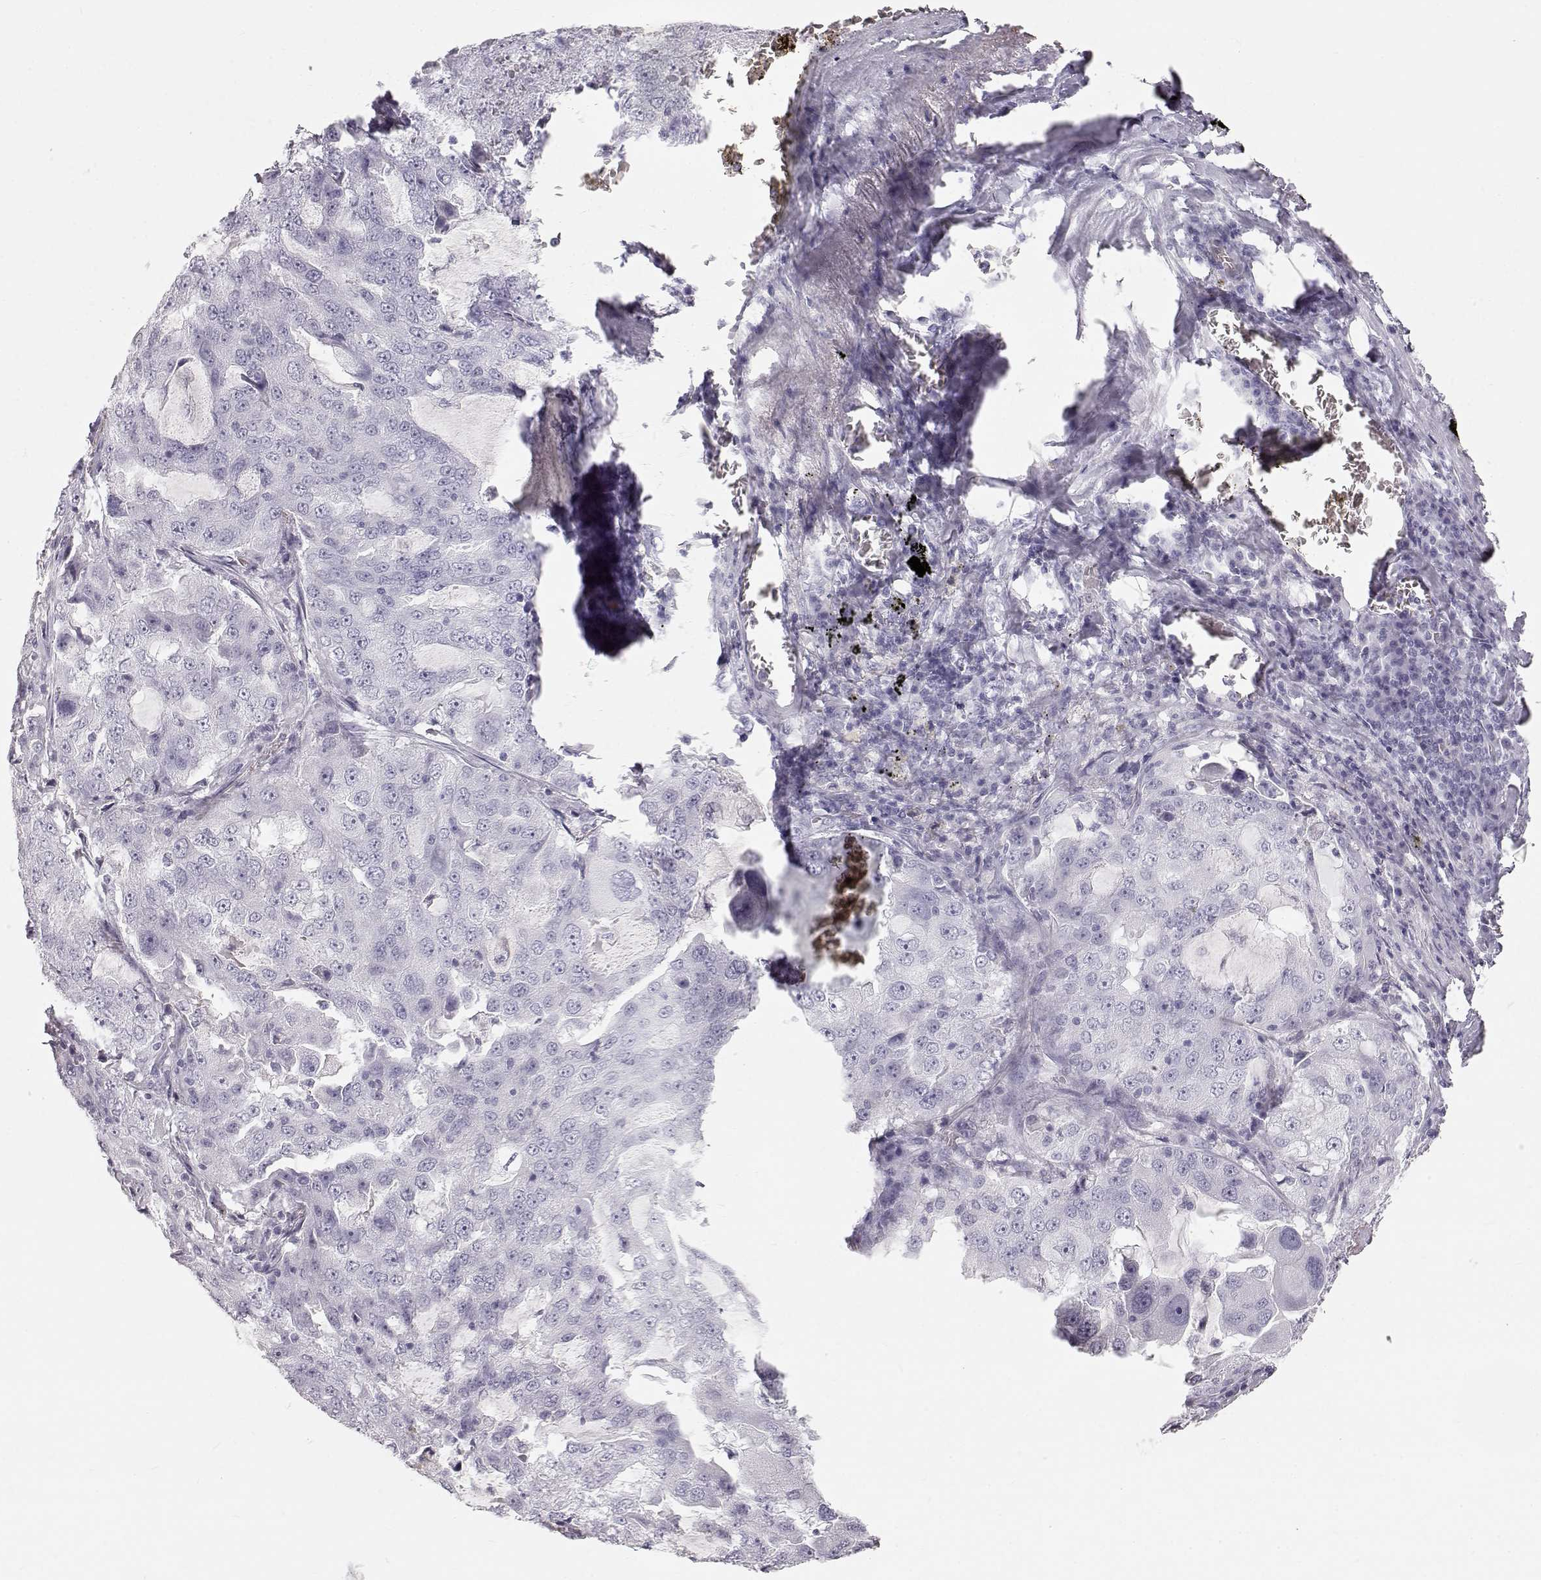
{"staining": {"intensity": "negative", "quantity": "none", "location": "none"}, "tissue": "lung cancer", "cell_type": "Tumor cells", "image_type": "cancer", "snomed": [{"axis": "morphology", "description": "Adenocarcinoma, NOS"}, {"axis": "topography", "description": "Lung"}], "caption": "The histopathology image exhibits no significant staining in tumor cells of adenocarcinoma (lung).", "gene": "KRTAP16-1", "patient": {"sex": "female", "age": 61}}